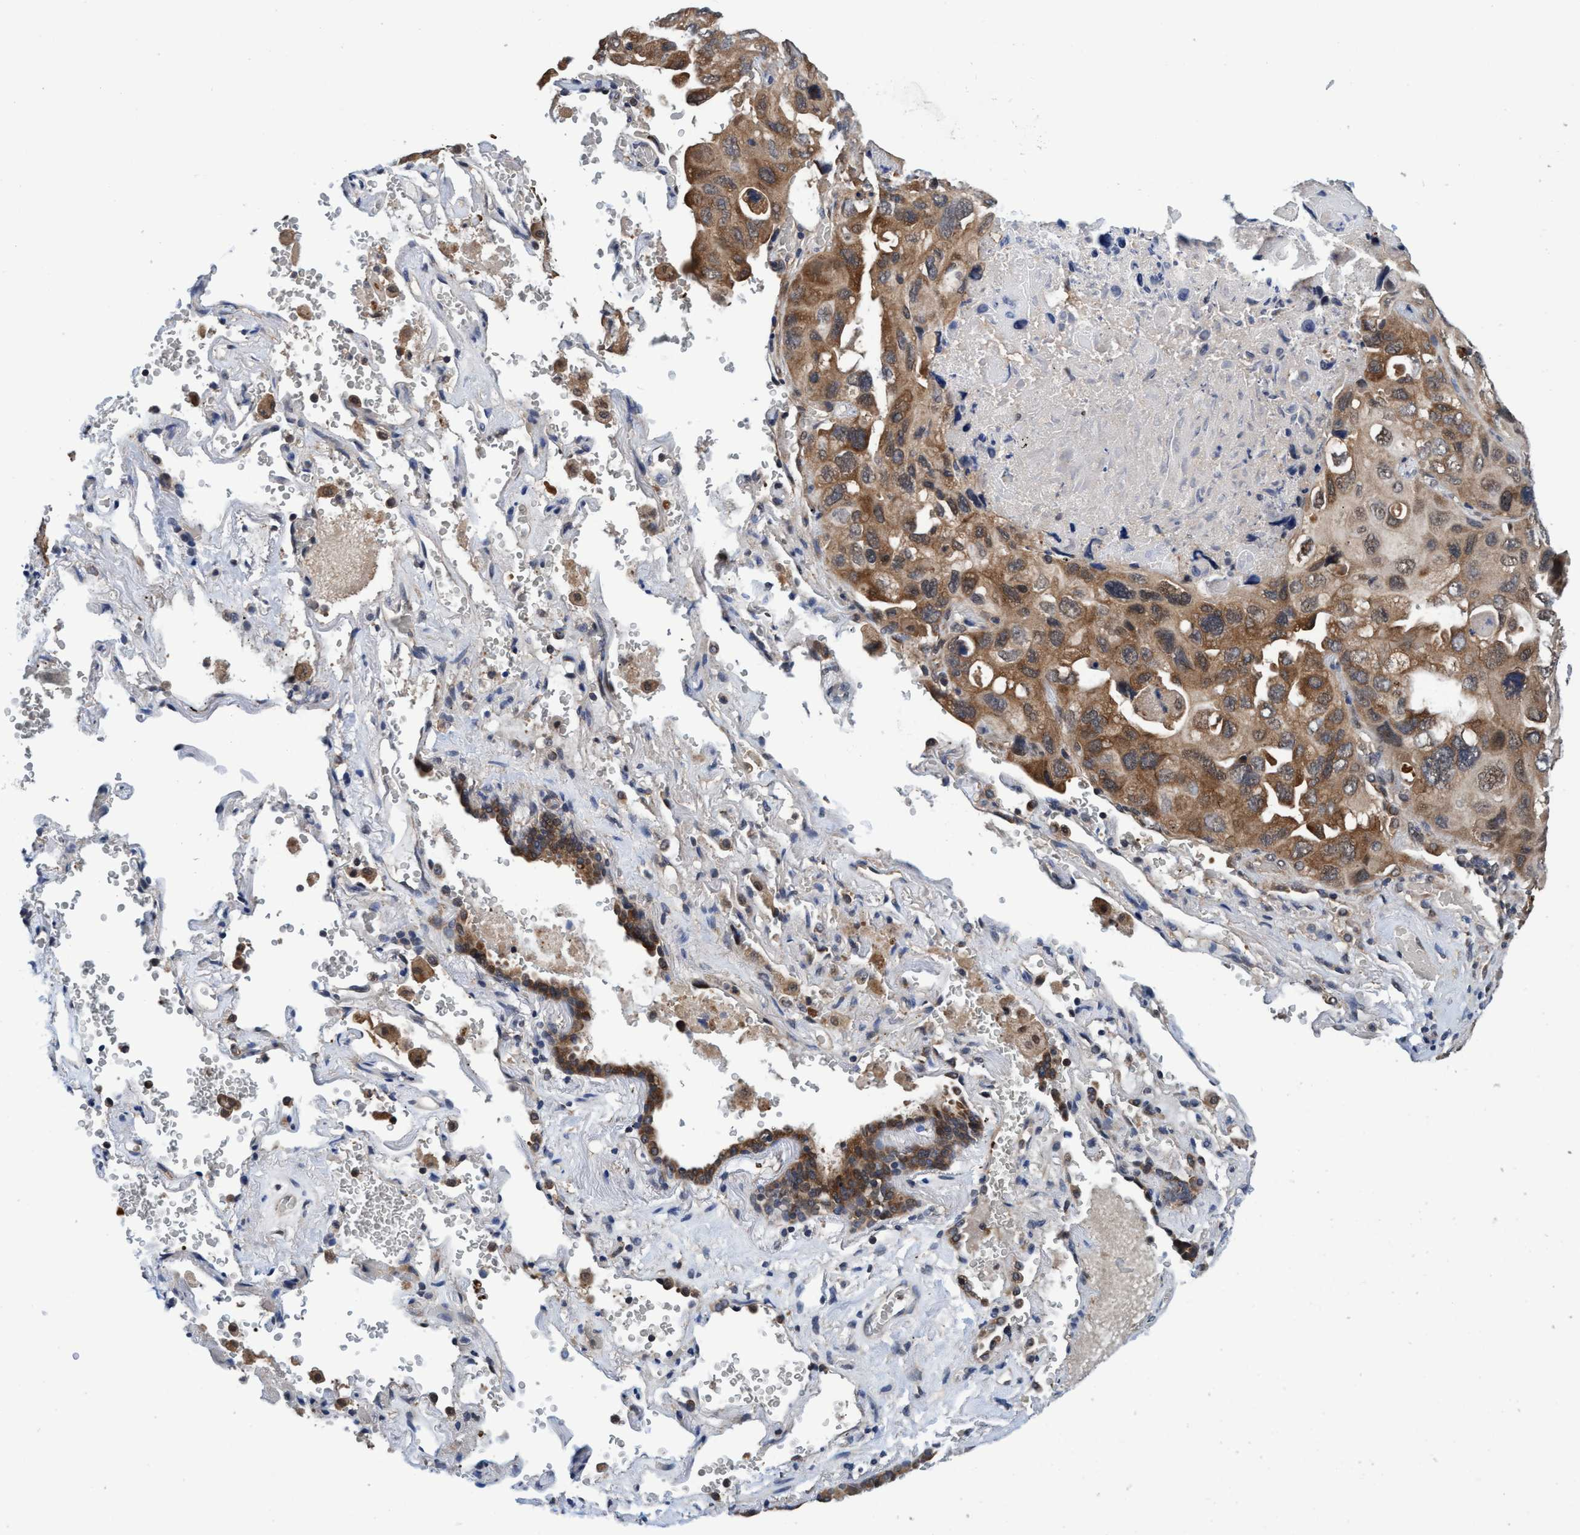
{"staining": {"intensity": "moderate", "quantity": ">75%", "location": "cytoplasmic/membranous"}, "tissue": "lung cancer", "cell_type": "Tumor cells", "image_type": "cancer", "snomed": [{"axis": "morphology", "description": "Squamous cell carcinoma, NOS"}, {"axis": "topography", "description": "Lung"}], "caption": "A photomicrograph of squamous cell carcinoma (lung) stained for a protein exhibits moderate cytoplasmic/membranous brown staining in tumor cells.", "gene": "PSMD12", "patient": {"sex": "female", "age": 73}}